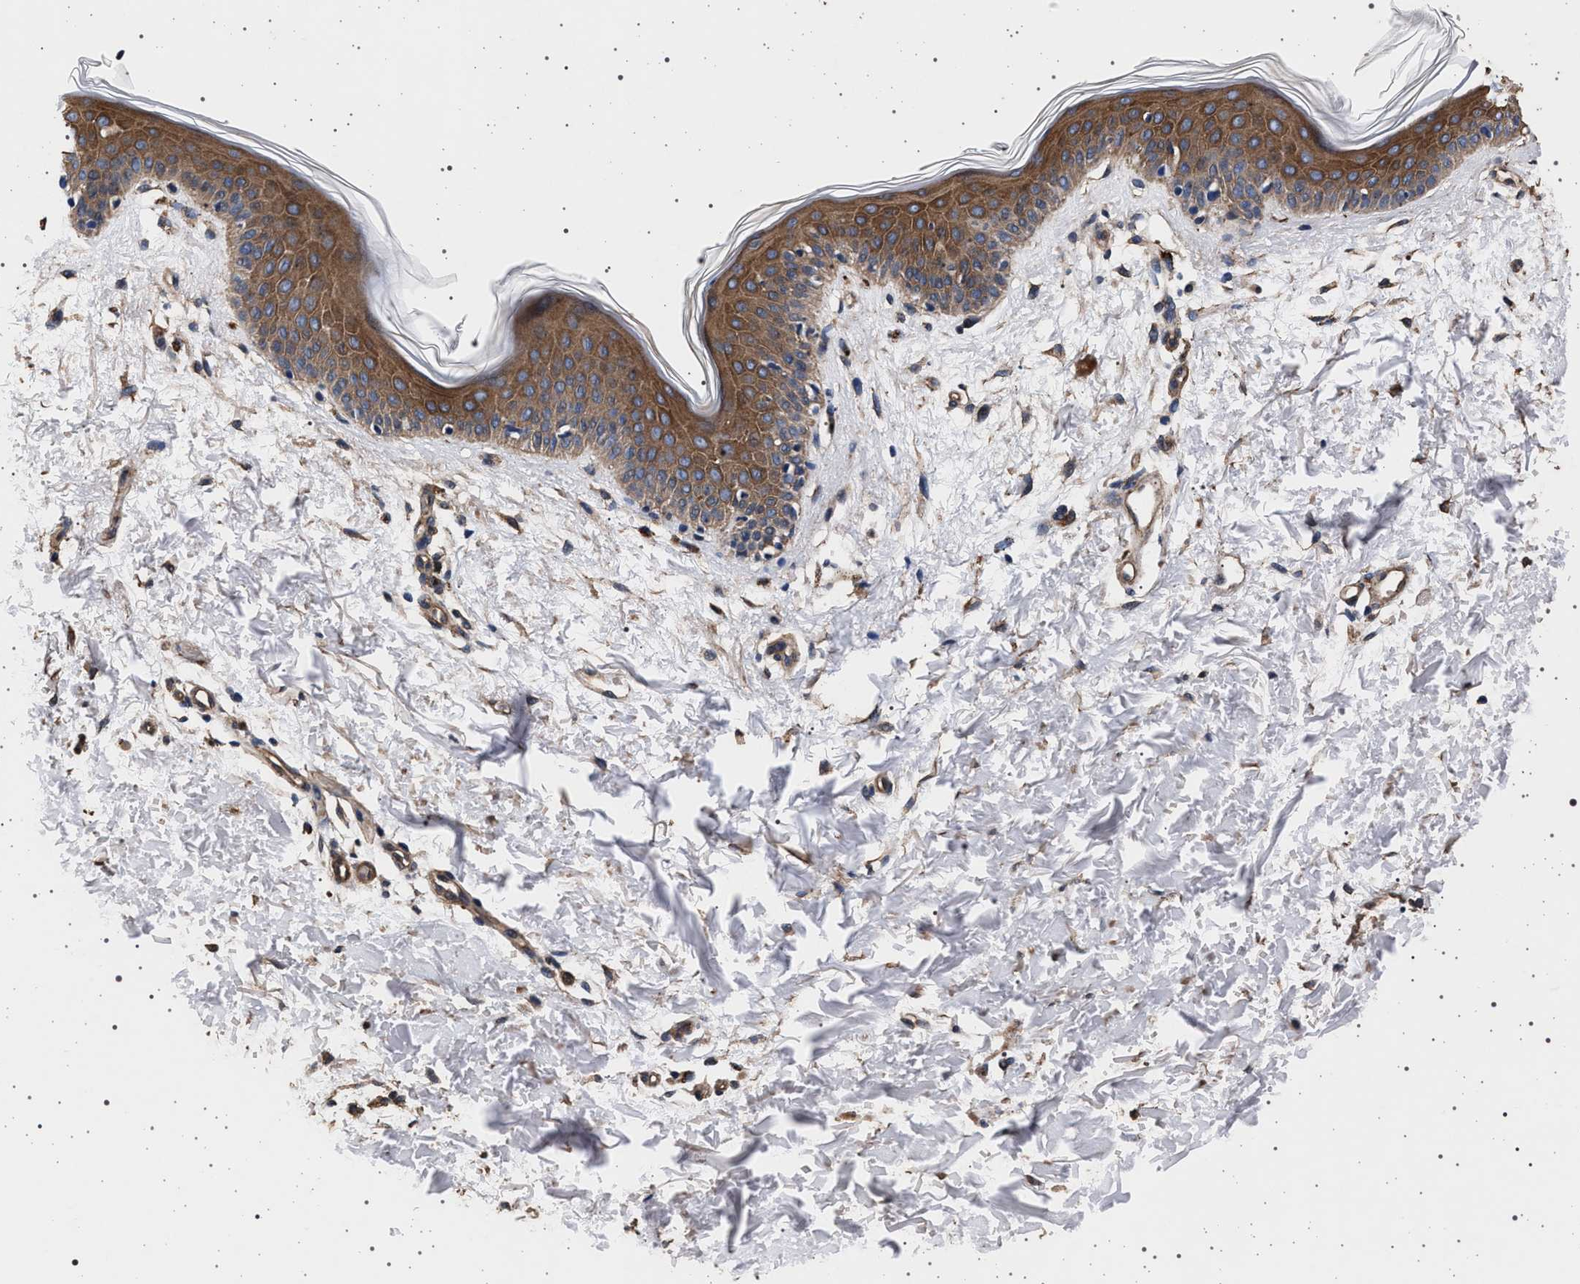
{"staining": {"intensity": "weak", "quantity": ">75%", "location": "cytoplasmic/membranous"}, "tissue": "skin", "cell_type": "Fibroblasts", "image_type": "normal", "snomed": [{"axis": "morphology", "description": "Normal tissue, NOS"}, {"axis": "topography", "description": "Skin"}], "caption": "IHC photomicrograph of unremarkable human skin stained for a protein (brown), which demonstrates low levels of weak cytoplasmic/membranous expression in about >75% of fibroblasts.", "gene": "KCNK6", "patient": {"sex": "female", "age": 56}}